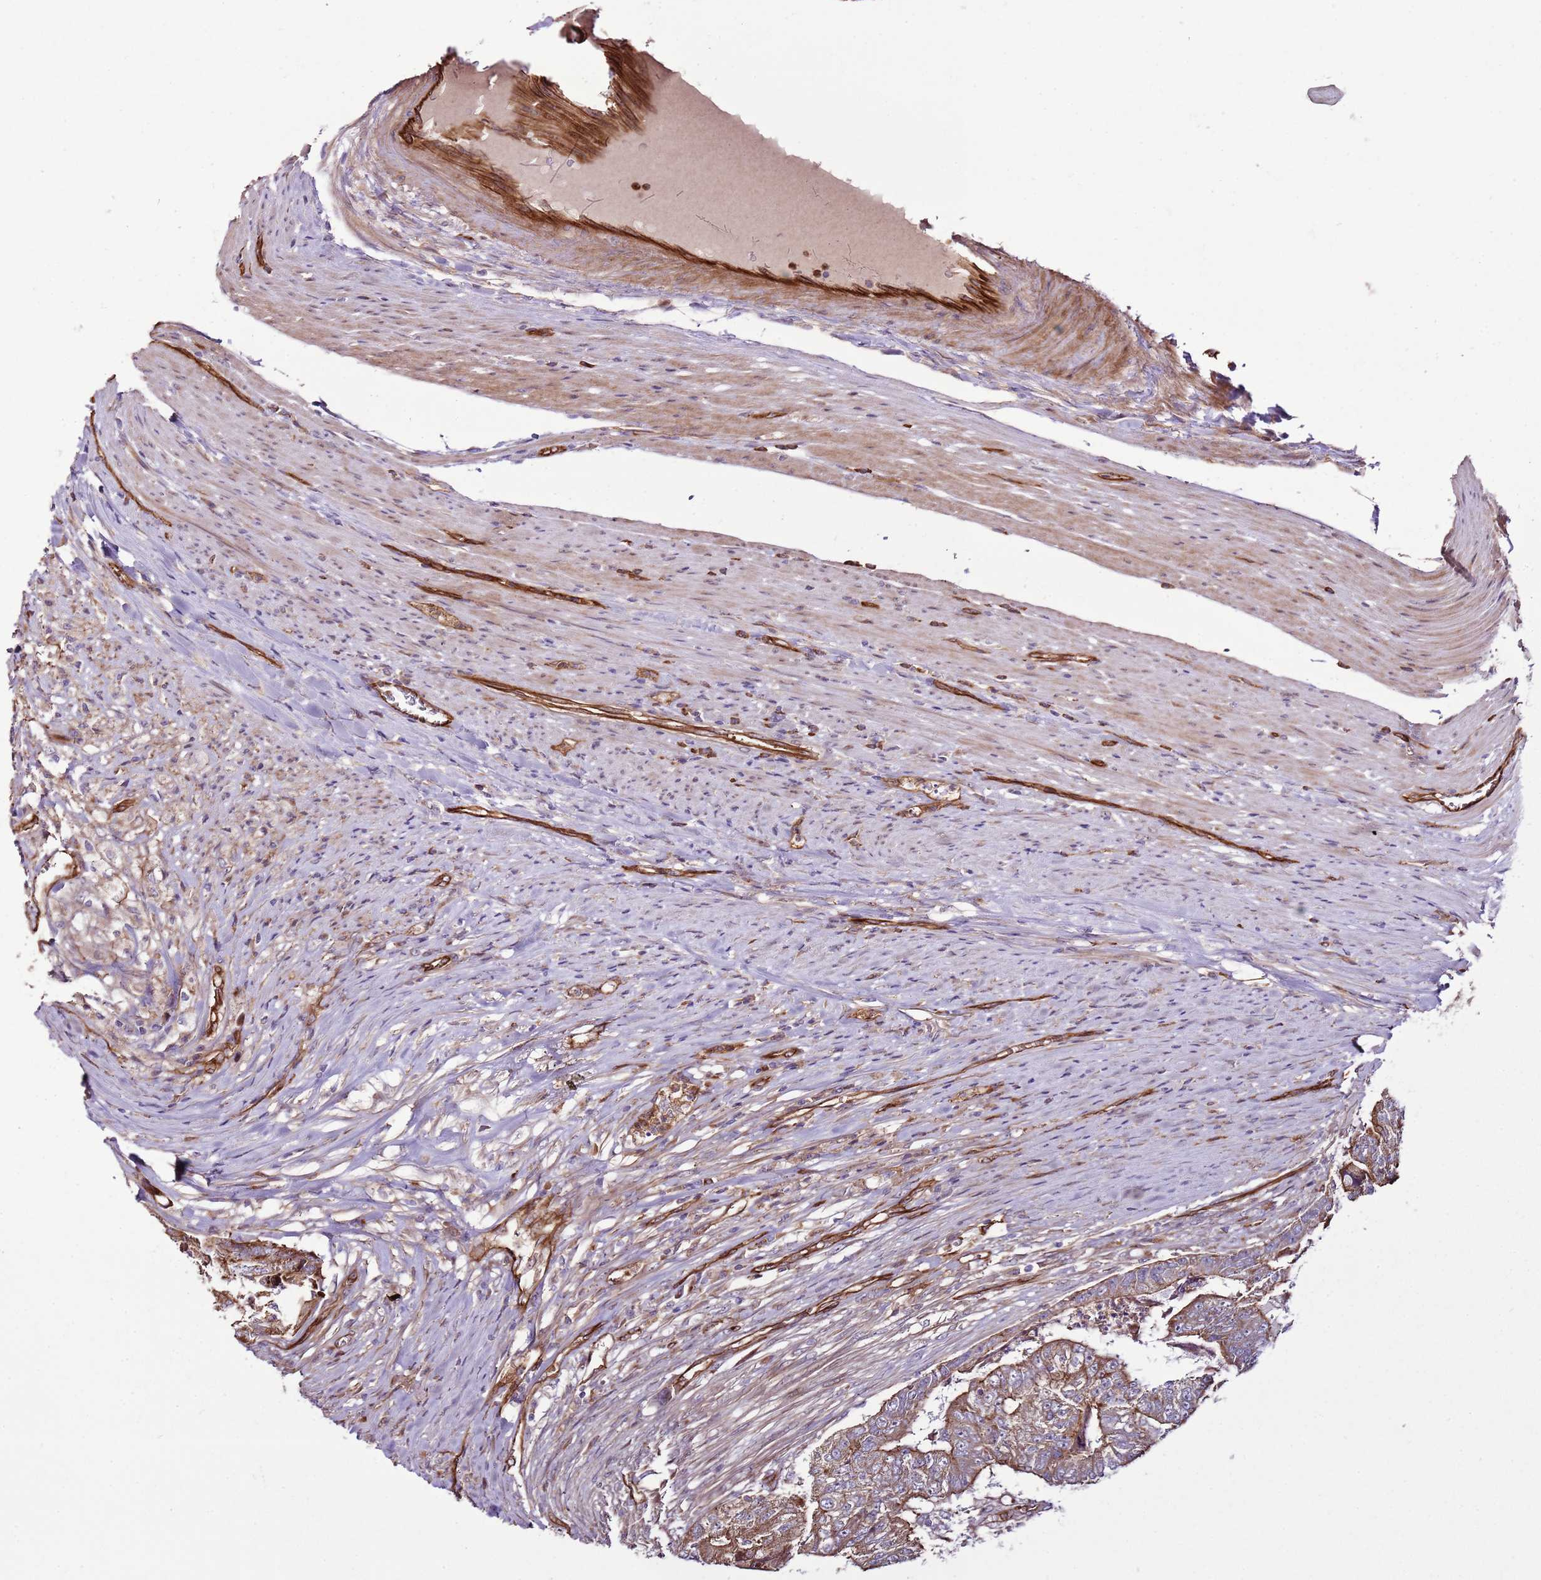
{"staining": {"intensity": "moderate", "quantity": ">75%", "location": "cytoplasmic/membranous"}, "tissue": "colorectal cancer", "cell_type": "Tumor cells", "image_type": "cancer", "snomed": [{"axis": "morphology", "description": "Adenocarcinoma, NOS"}, {"axis": "topography", "description": "Colon"}], "caption": "An image of human colorectal cancer (adenocarcinoma) stained for a protein displays moderate cytoplasmic/membranous brown staining in tumor cells.", "gene": "ZNF827", "patient": {"sex": "female", "age": 67}}